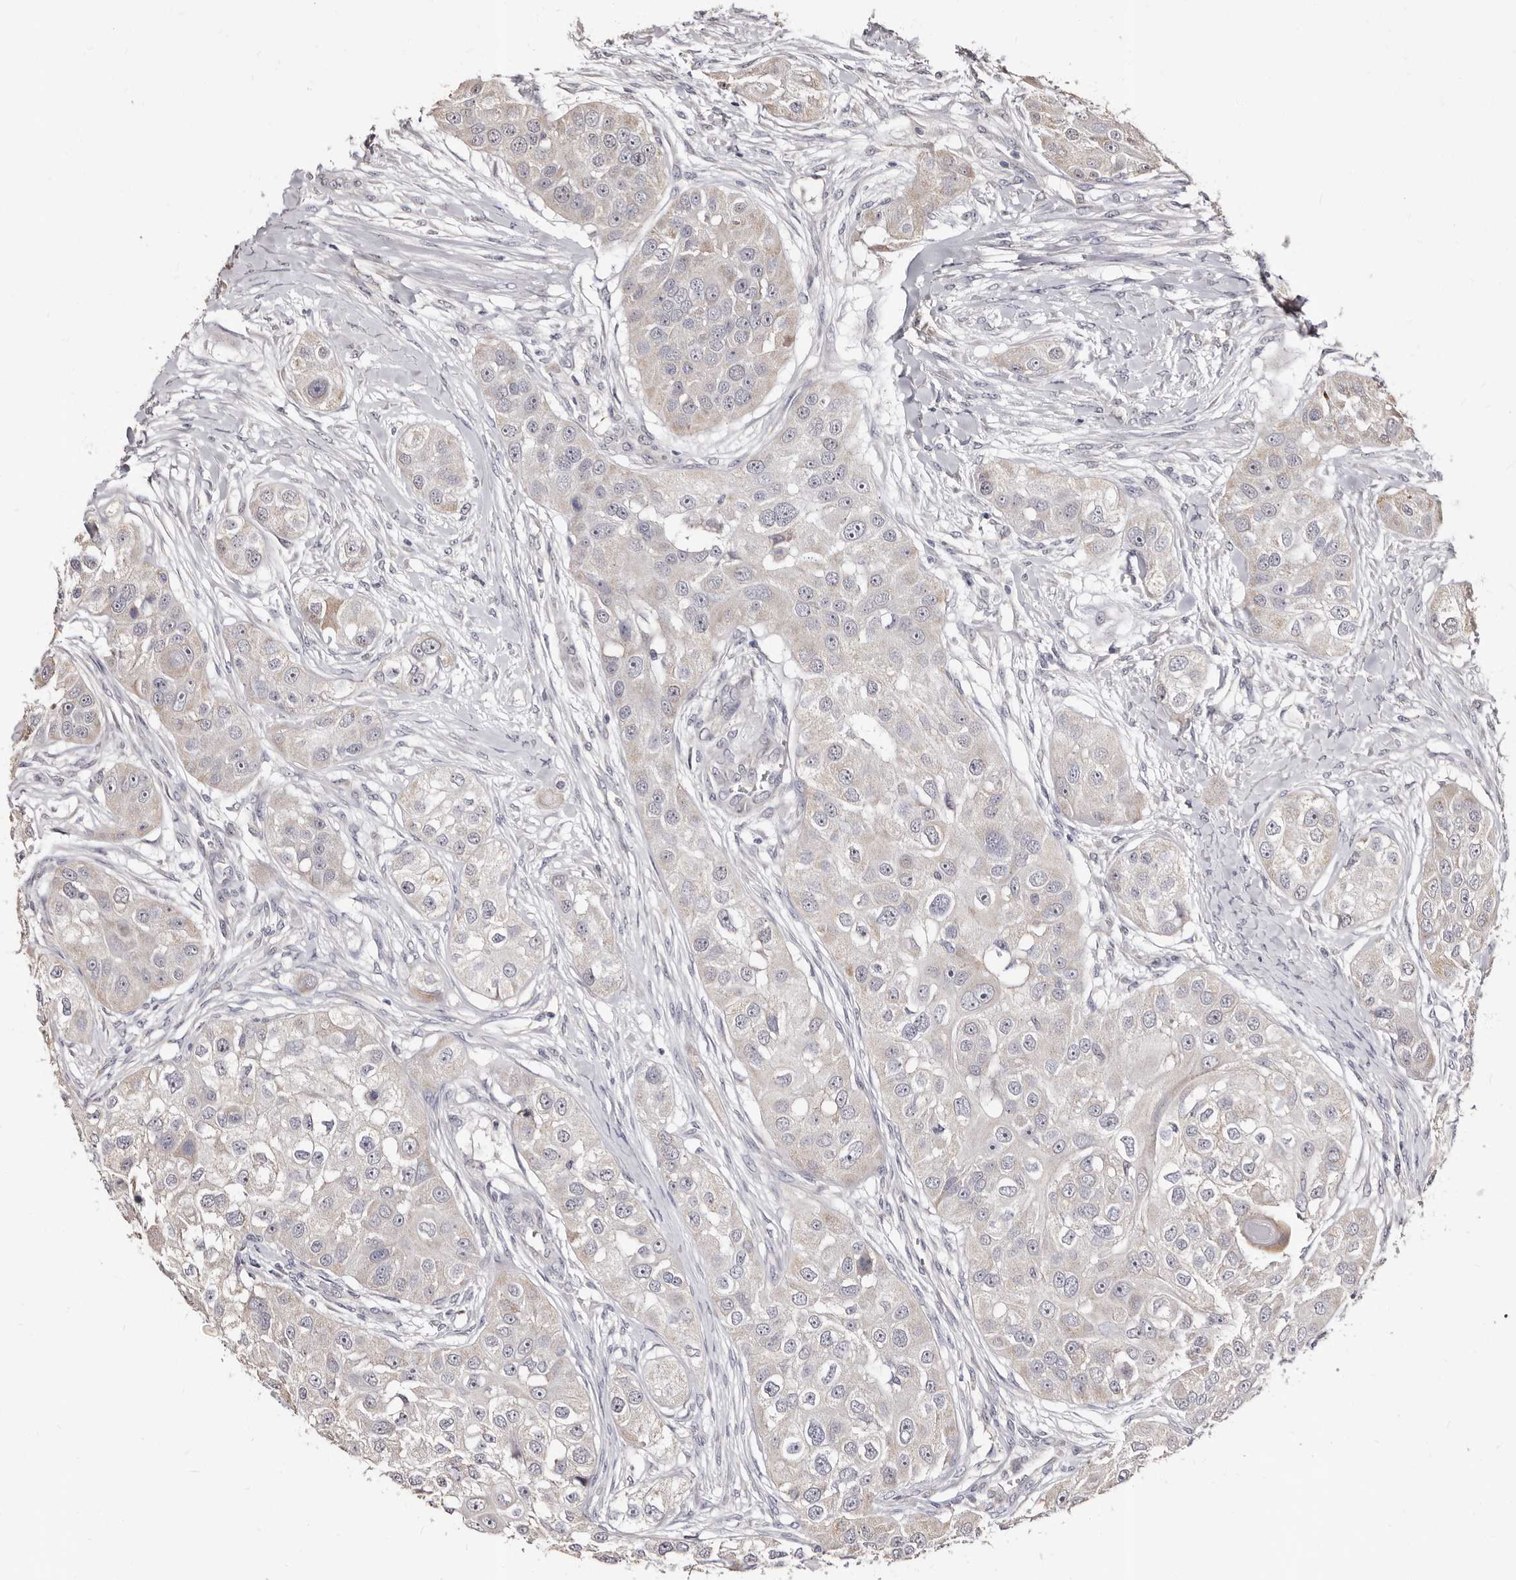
{"staining": {"intensity": "negative", "quantity": "none", "location": "none"}, "tissue": "head and neck cancer", "cell_type": "Tumor cells", "image_type": "cancer", "snomed": [{"axis": "morphology", "description": "Normal tissue, NOS"}, {"axis": "morphology", "description": "Squamous cell carcinoma, NOS"}, {"axis": "topography", "description": "Skeletal muscle"}, {"axis": "topography", "description": "Head-Neck"}], "caption": "Tumor cells are negative for protein expression in human head and neck cancer.", "gene": "PTAFR", "patient": {"sex": "male", "age": 51}}